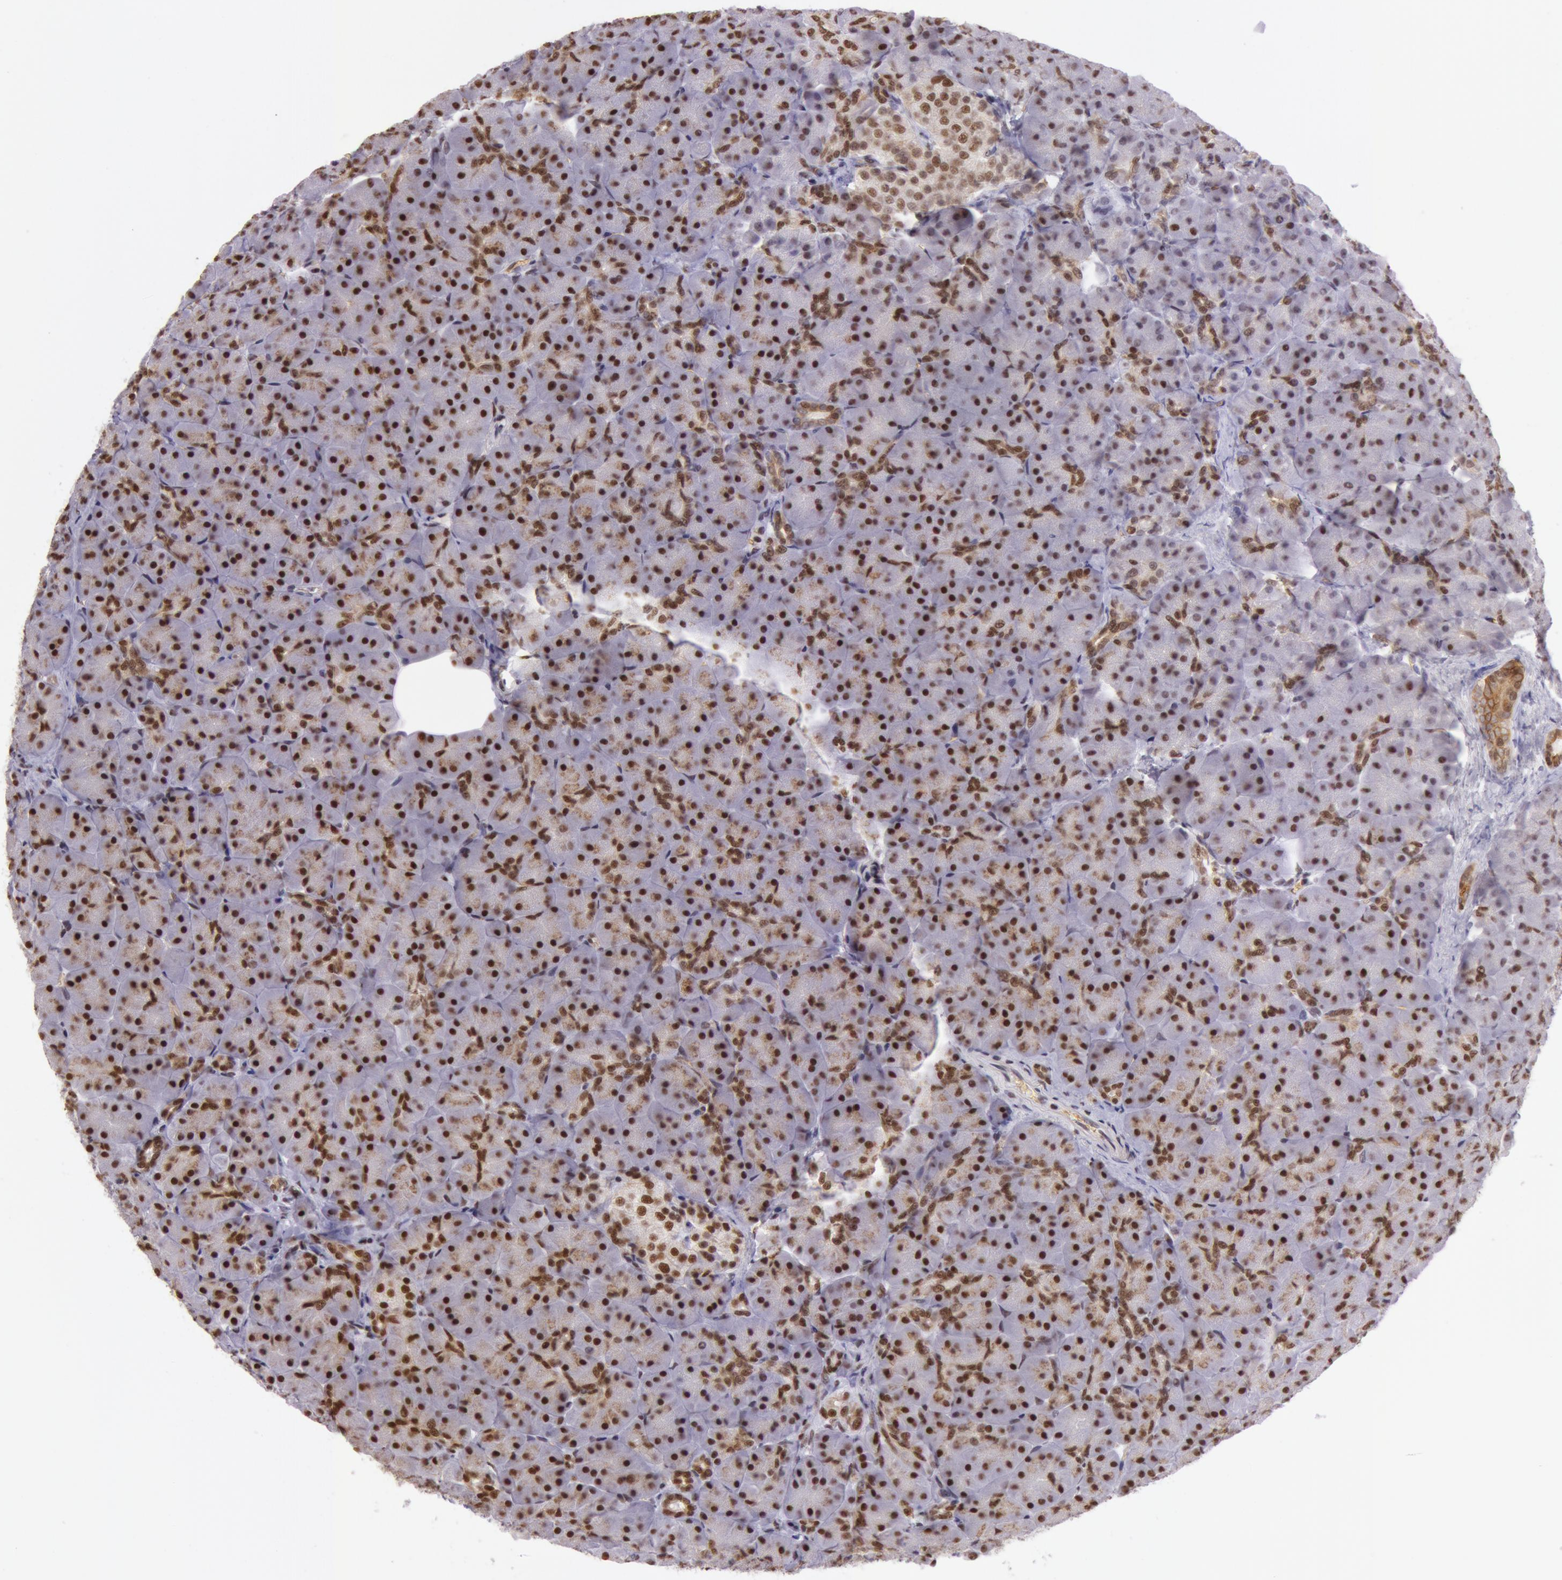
{"staining": {"intensity": "strong", "quantity": ">75%", "location": "nuclear"}, "tissue": "pancreas", "cell_type": "Exocrine glandular cells", "image_type": "normal", "snomed": [{"axis": "morphology", "description": "Normal tissue, NOS"}, {"axis": "topography", "description": "Pancreas"}], "caption": "Unremarkable pancreas was stained to show a protein in brown. There is high levels of strong nuclear positivity in about >75% of exocrine glandular cells. (IHC, brightfield microscopy, high magnification).", "gene": "NBN", "patient": {"sex": "male", "age": 66}}